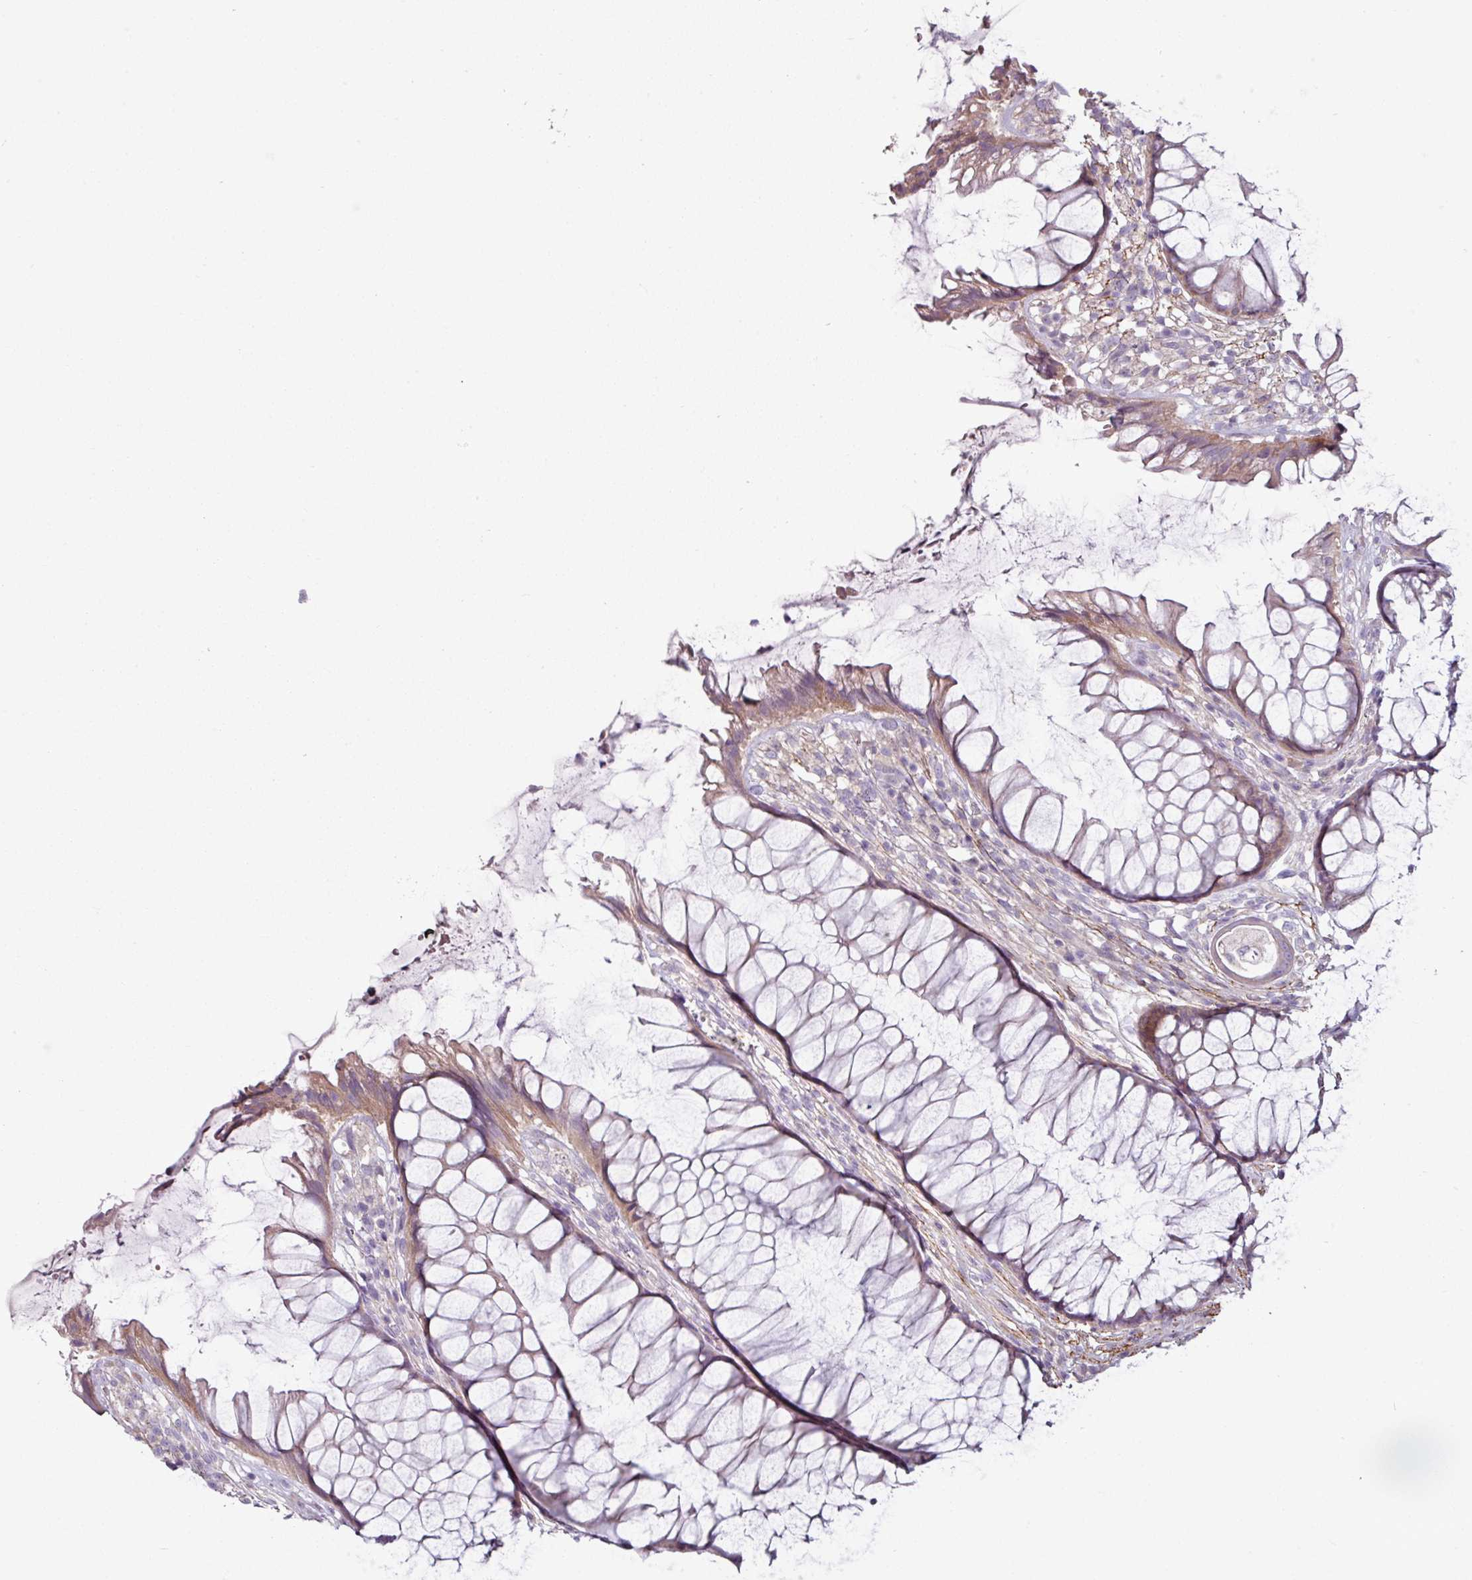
{"staining": {"intensity": "moderate", "quantity": "25%-75%", "location": "cytoplasmic/membranous"}, "tissue": "rectum", "cell_type": "Glandular cells", "image_type": "normal", "snomed": [{"axis": "morphology", "description": "Normal tissue, NOS"}, {"axis": "topography", "description": "Smooth muscle"}, {"axis": "topography", "description": "Rectum"}], "caption": "Moderate cytoplasmic/membranous staining is present in about 25%-75% of glandular cells in benign rectum.", "gene": "MTMR14", "patient": {"sex": "male", "age": 53}}